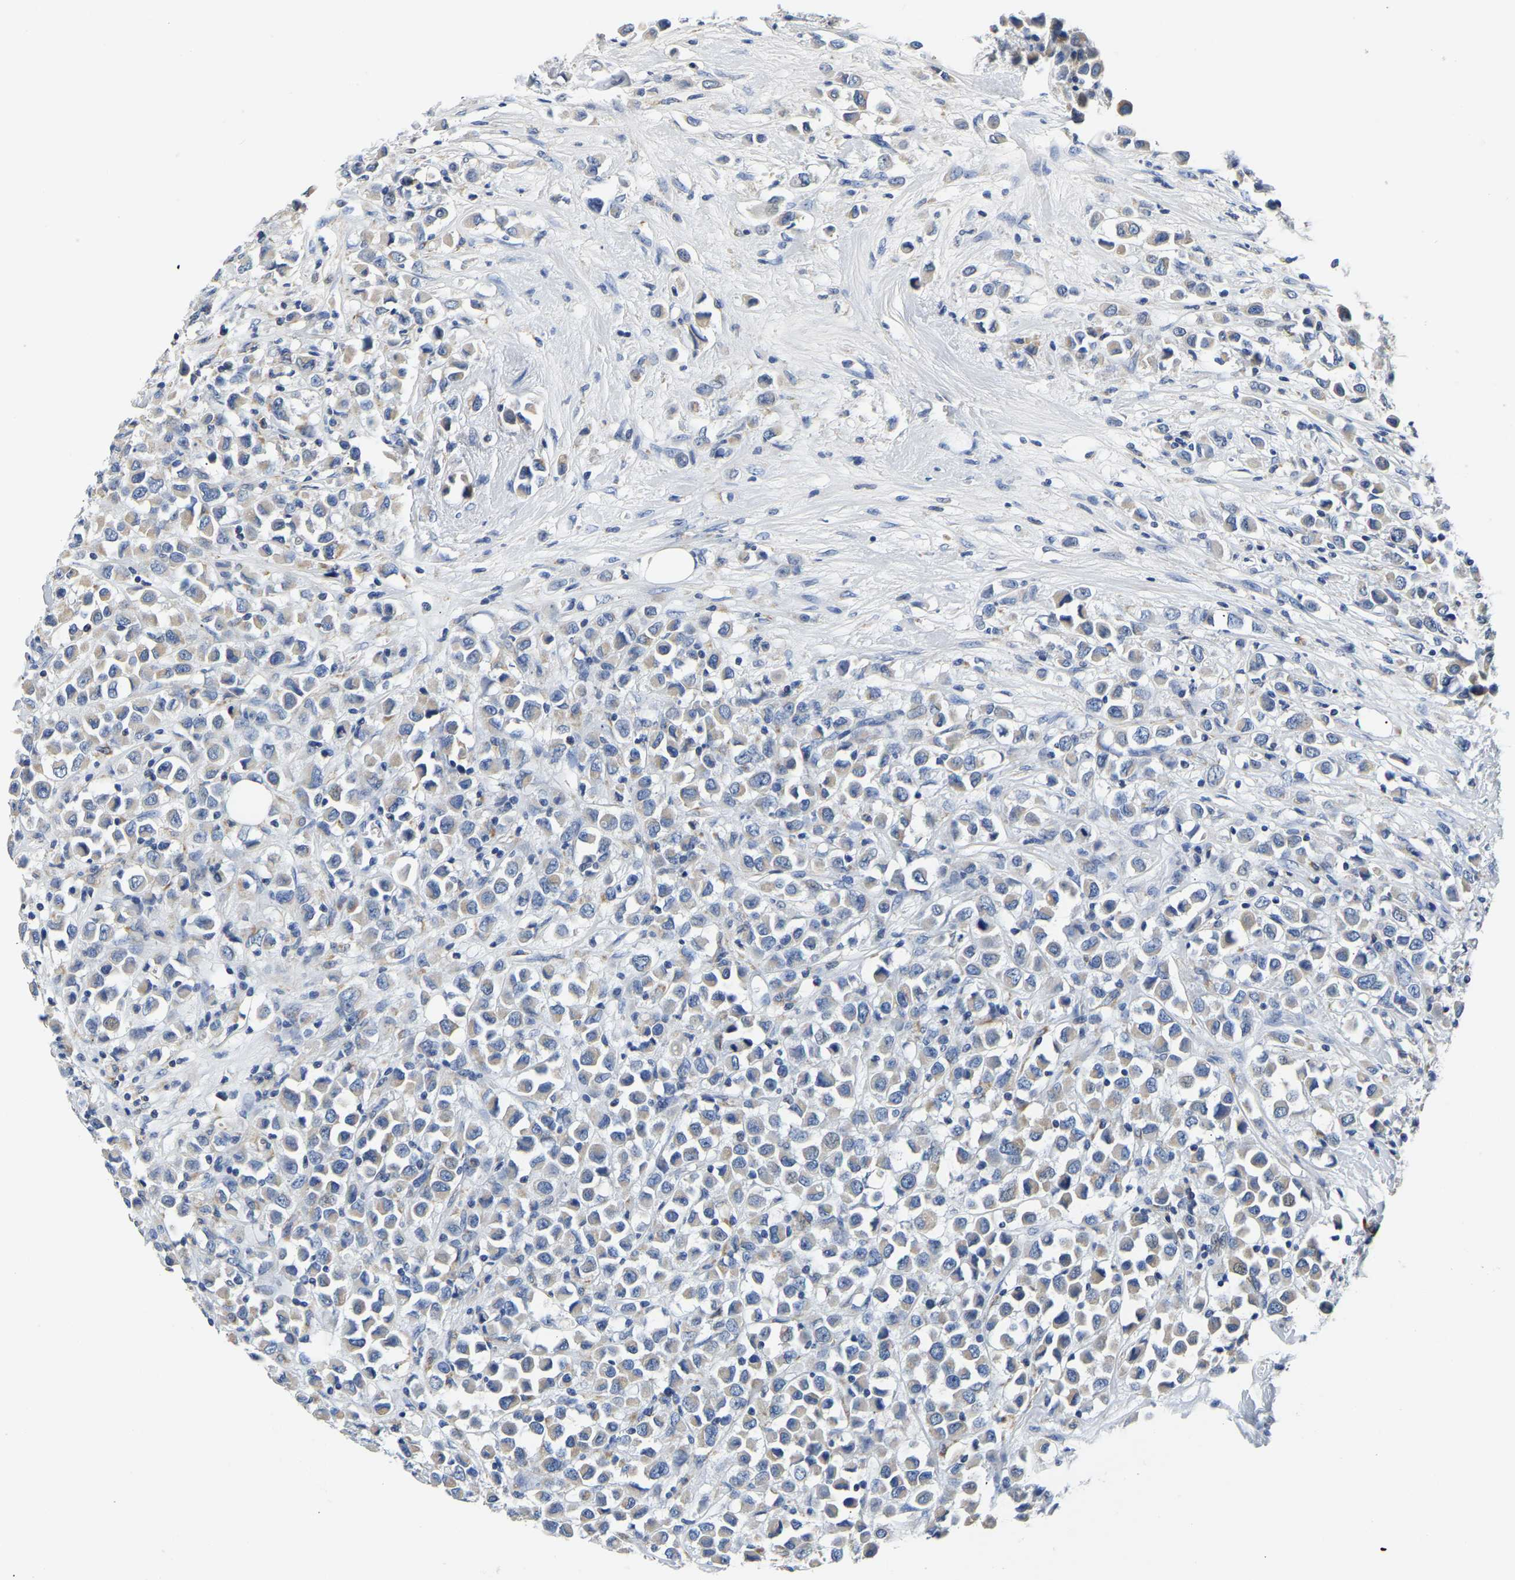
{"staining": {"intensity": "weak", "quantity": "25%-75%", "location": "cytoplasmic/membranous"}, "tissue": "breast cancer", "cell_type": "Tumor cells", "image_type": "cancer", "snomed": [{"axis": "morphology", "description": "Duct carcinoma"}, {"axis": "topography", "description": "Breast"}], "caption": "A micrograph of intraductal carcinoma (breast) stained for a protein shows weak cytoplasmic/membranous brown staining in tumor cells.", "gene": "PCK2", "patient": {"sex": "female", "age": 61}}